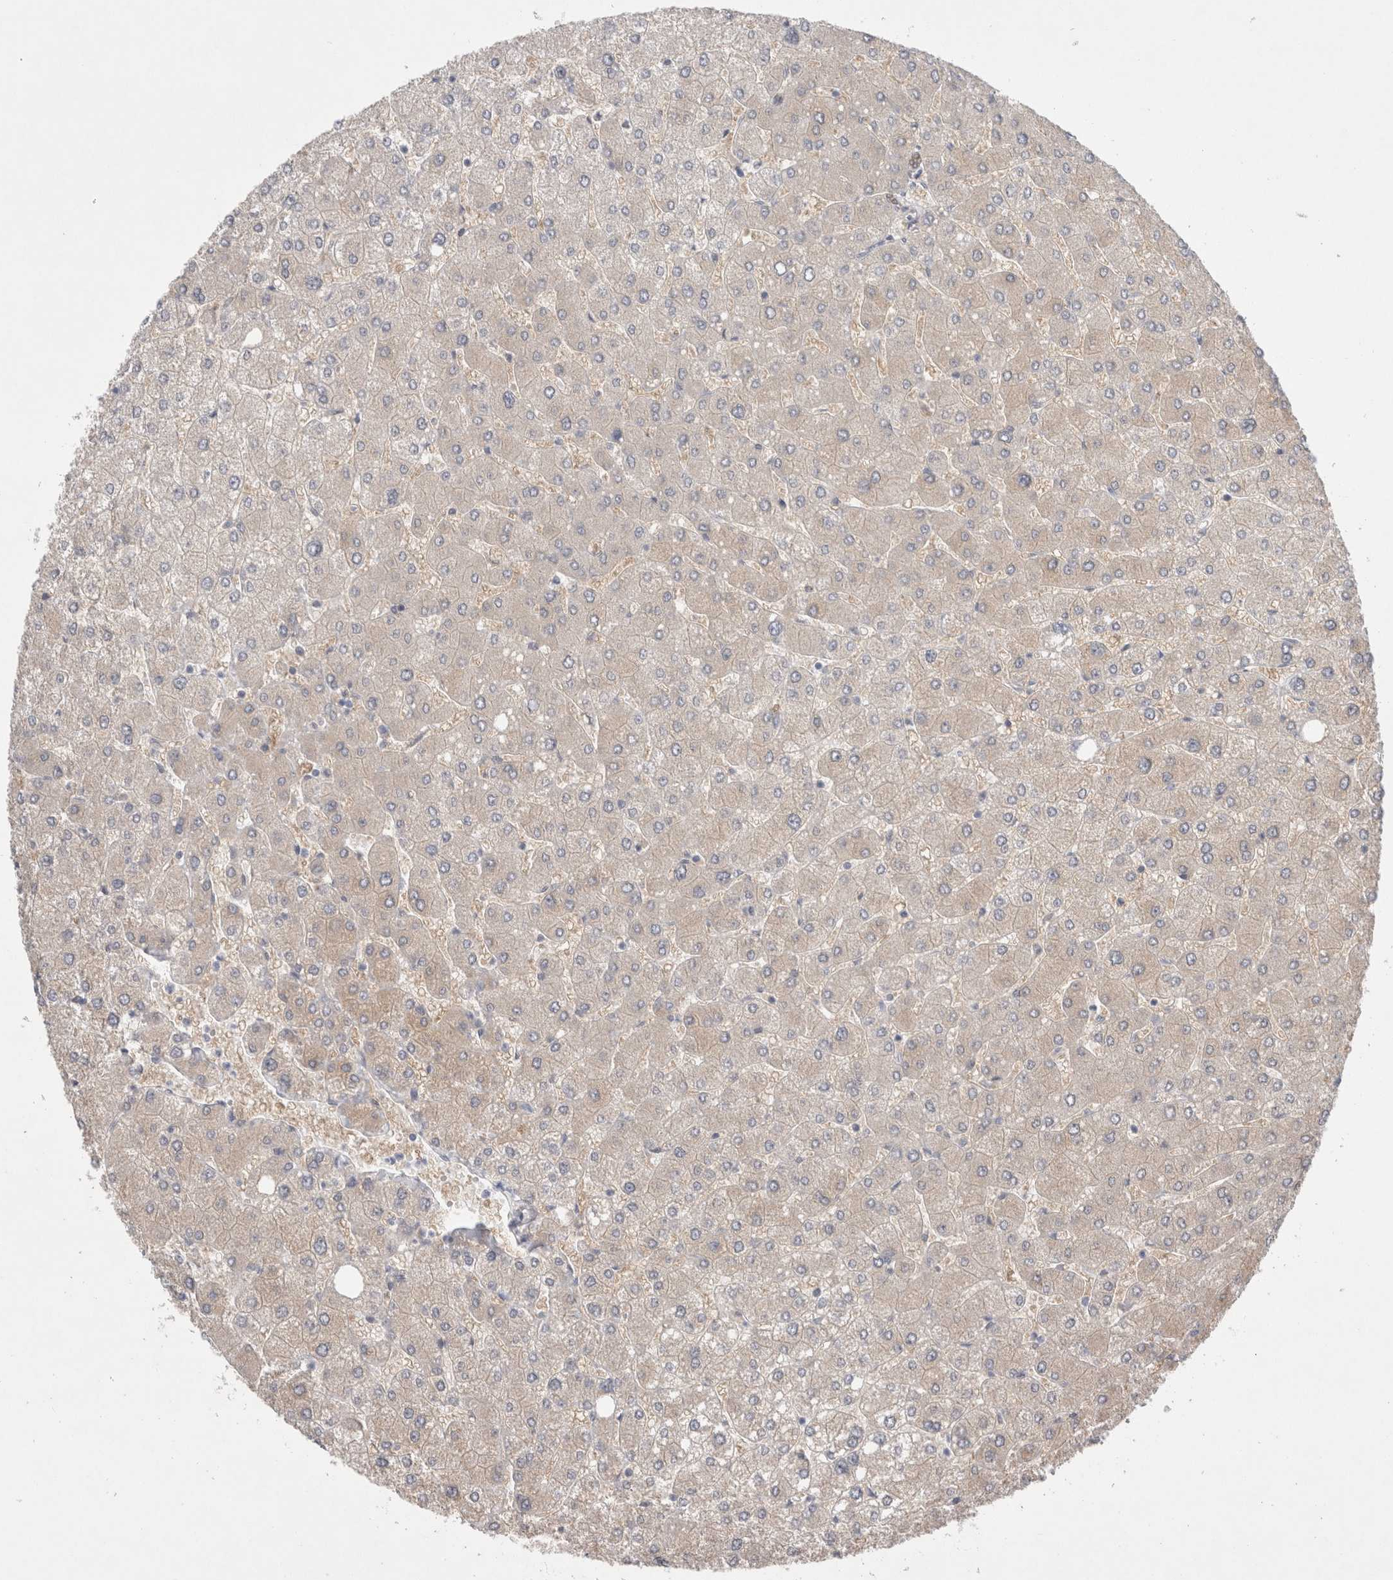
{"staining": {"intensity": "moderate", "quantity": ">75%", "location": "cytoplasmic/membranous"}, "tissue": "liver", "cell_type": "Cholangiocytes", "image_type": "normal", "snomed": [{"axis": "morphology", "description": "Normal tissue, NOS"}, {"axis": "topography", "description": "Liver"}], "caption": "Moderate cytoplasmic/membranous positivity for a protein is identified in about >75% of cholangiocytes of unremarkable liver using immunohistochemistry (IHC).", "gene": "WIPF2", "patient": {"sex": "male", "age": 55}}